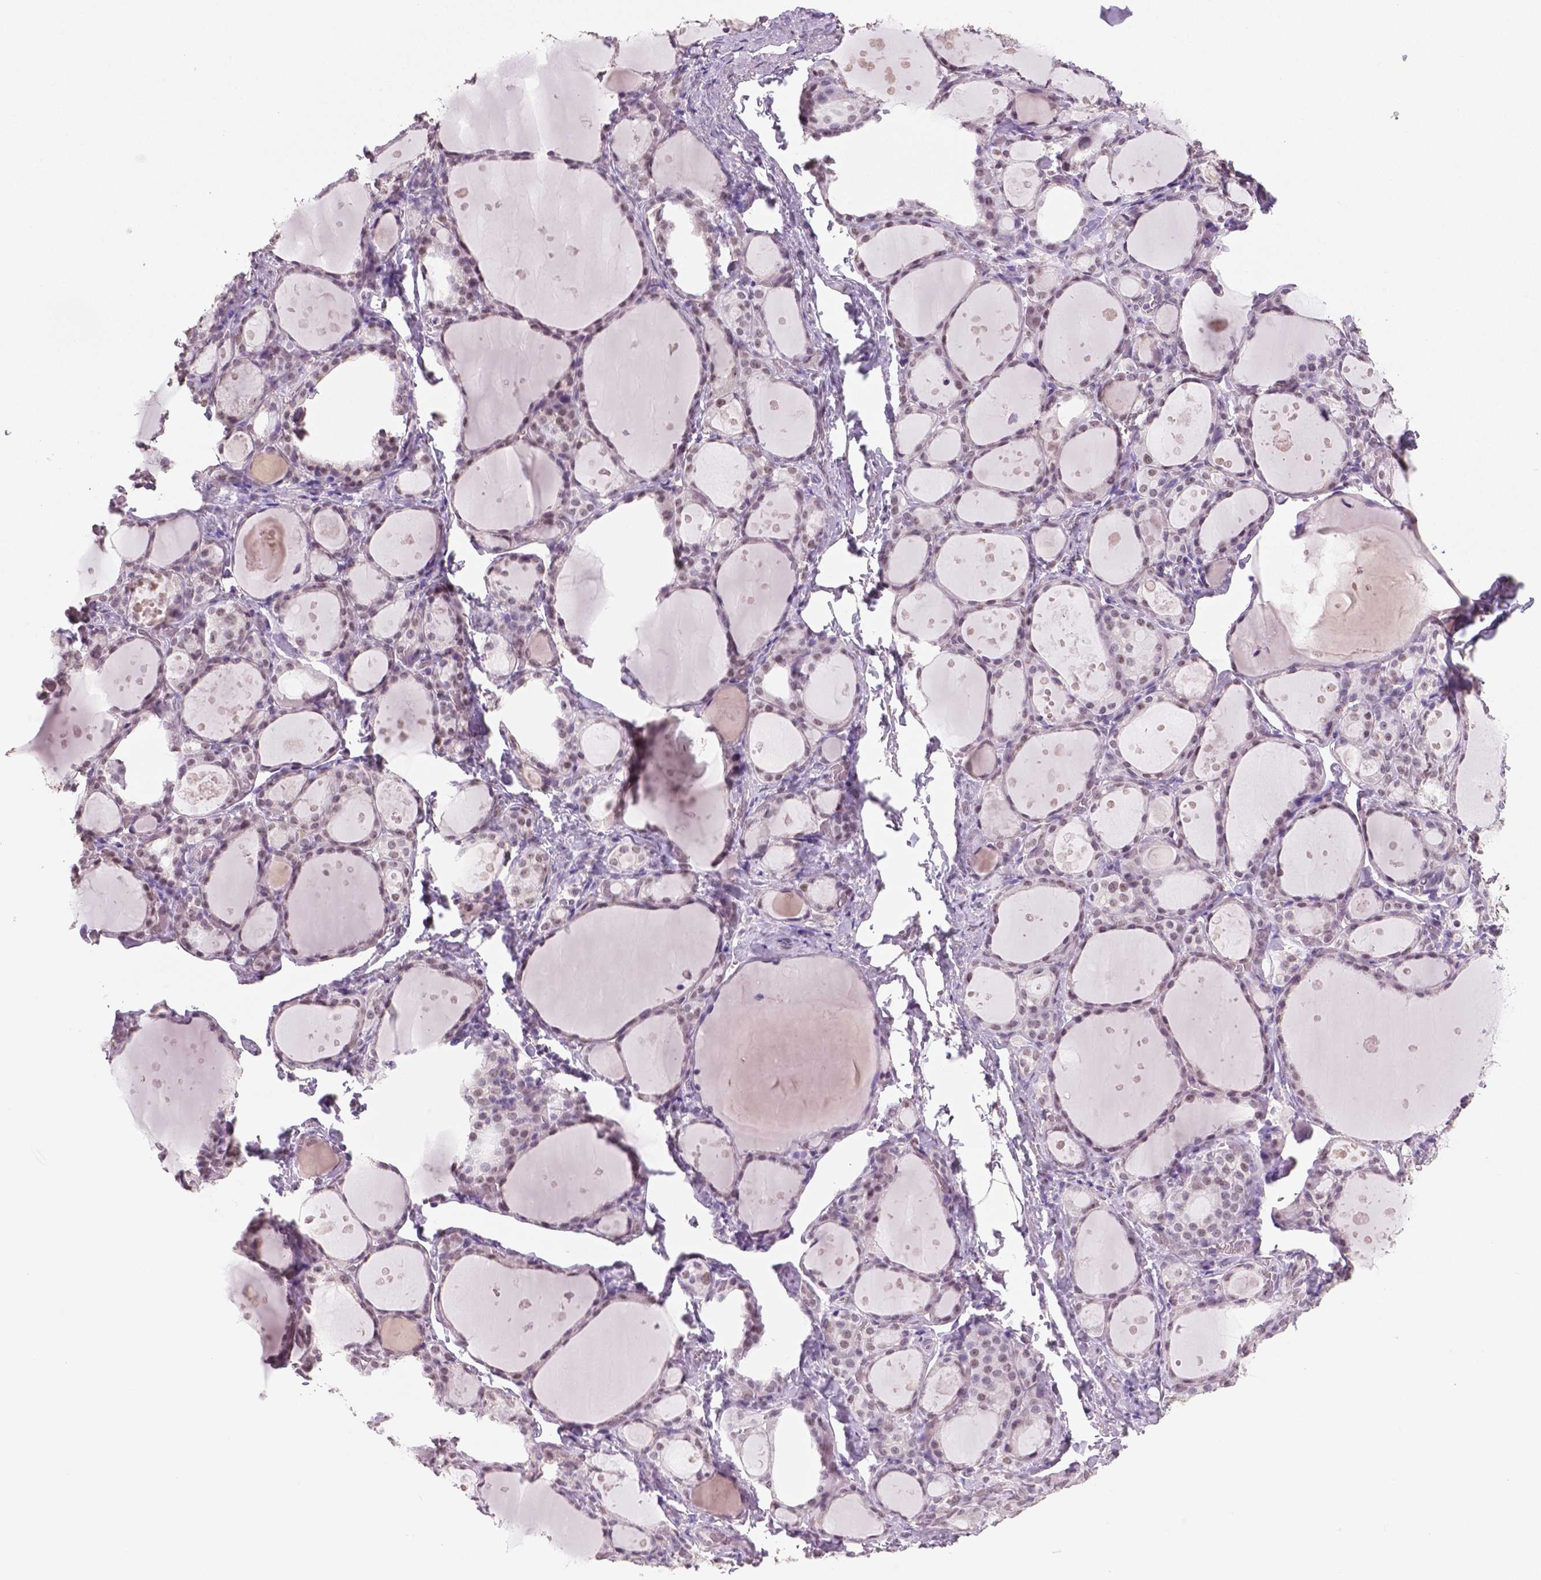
{"staining": {"intensity": "weak", "quantity": "25%-75%", "location": "nuclear"}, "tissue": "thyroid gland", "cell_type": "Glandular cells", "image_type": "normal", "snomed": [{"axis": "morphology", "description": "Normal tissue, NOS"}, {"axis": "topography", "description": "Thyroid gland"}], "caption": "Immunohistochemistry (IHC) of normal human thyroid gland displays low levels of weak nuclear expression in about 25%-75% of glandular cells.", "gene": "IGF2BP1", "patient": {"sex": "male", "age": 68}}